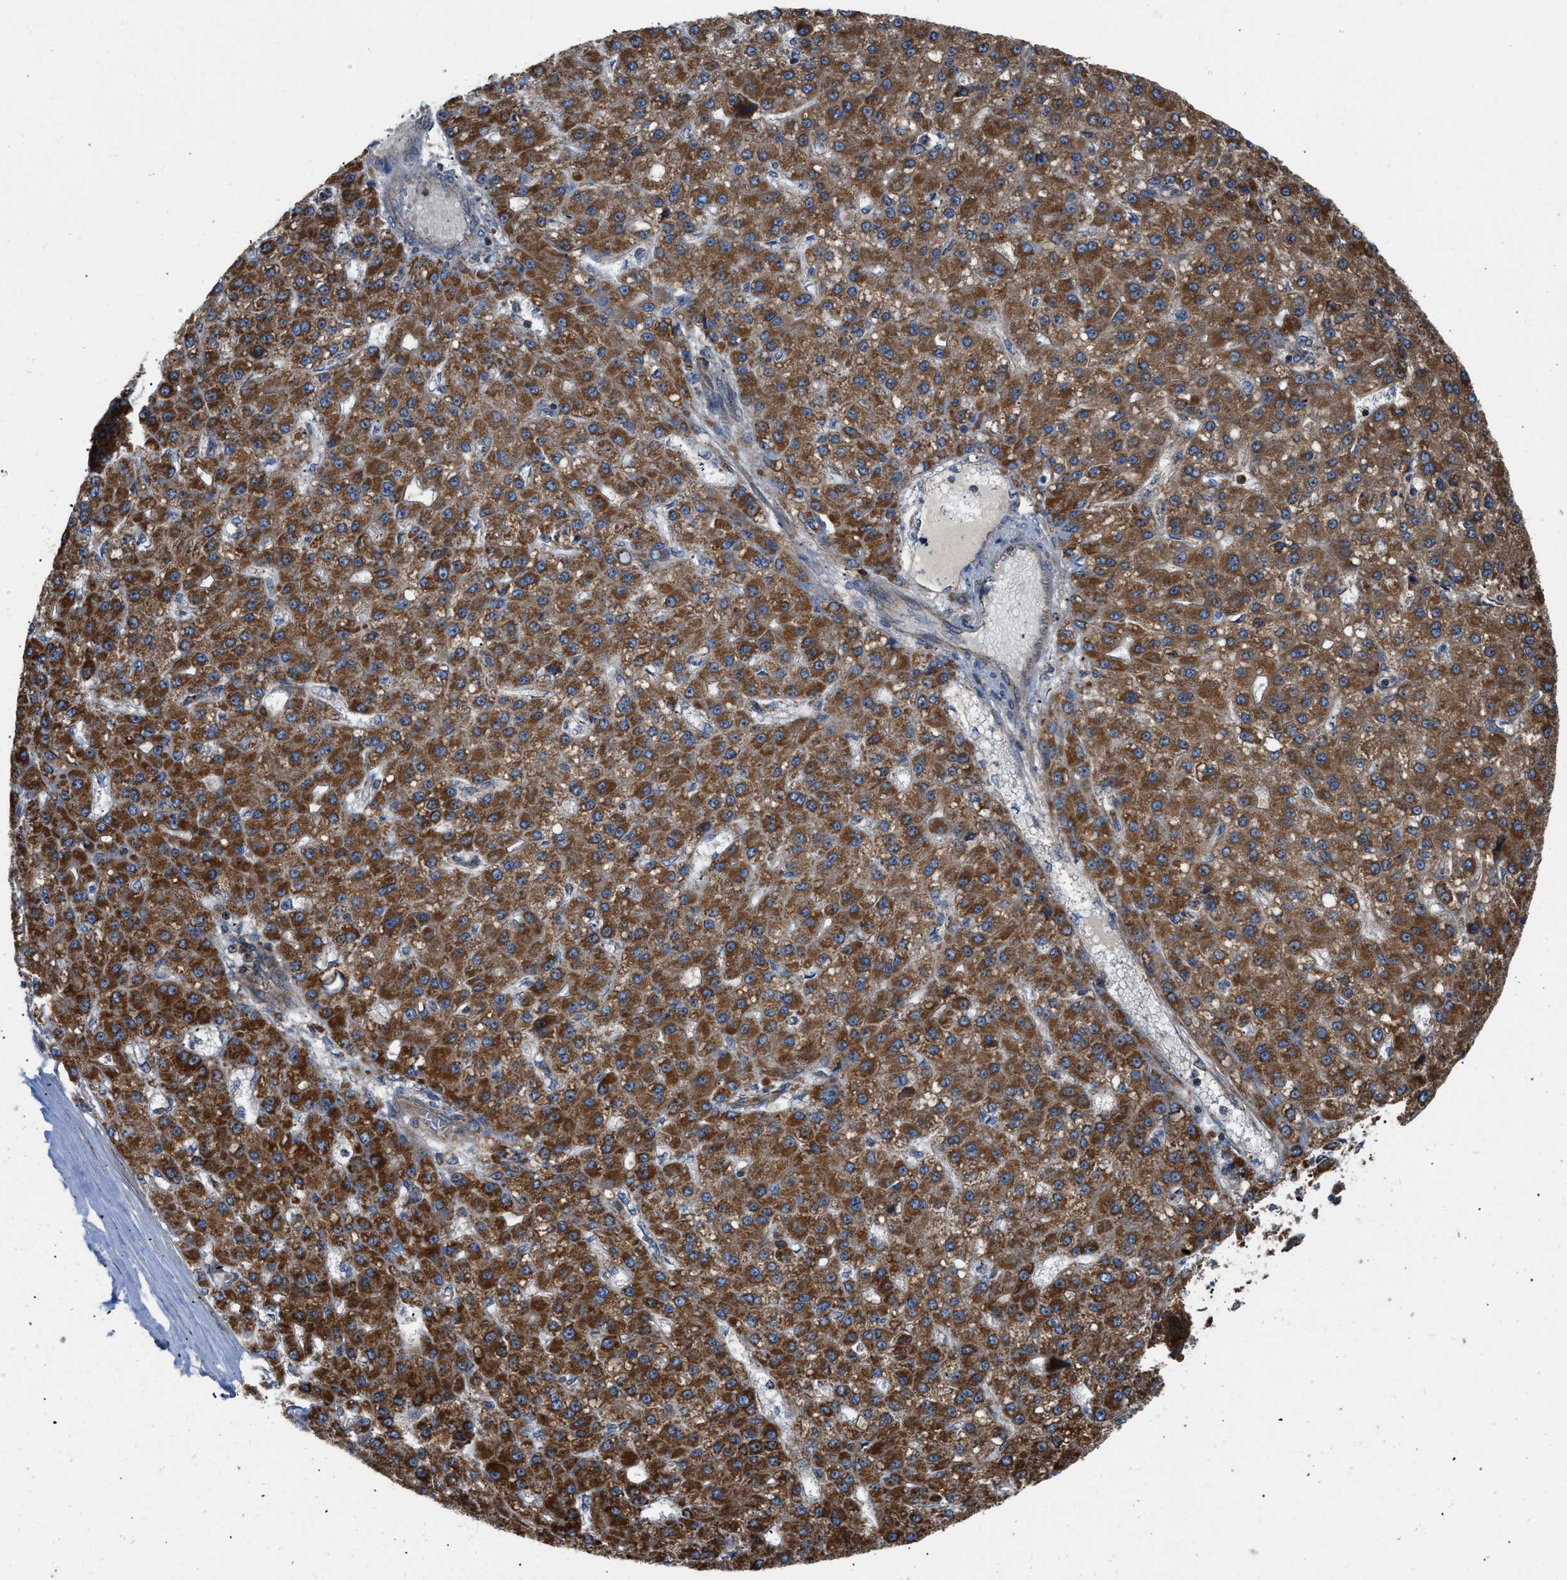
{"staining": {"intensity": "strong", "quantity": ">75%", "location": "cytoplasmic/membranous"}, "tissue": "liver cancer", "cell_type": "Tumor cells", "image_type": "cancer", "snomed": [{"axis": "morphology", "description": "Carcinoma, Hepatocellular, NOS"}, {"axis": "topography", "description": "Liver"}], "caption": "High-power microscopy captured an immunohistochemistry (IHC) image of liver cancer (hepatocellular carcinoma), revealing strong cytoplasmic/membranous positivity in about >75% of tumor cells.", "gene": "OPTN", "patient": {"sex": "male", "age": 67}}